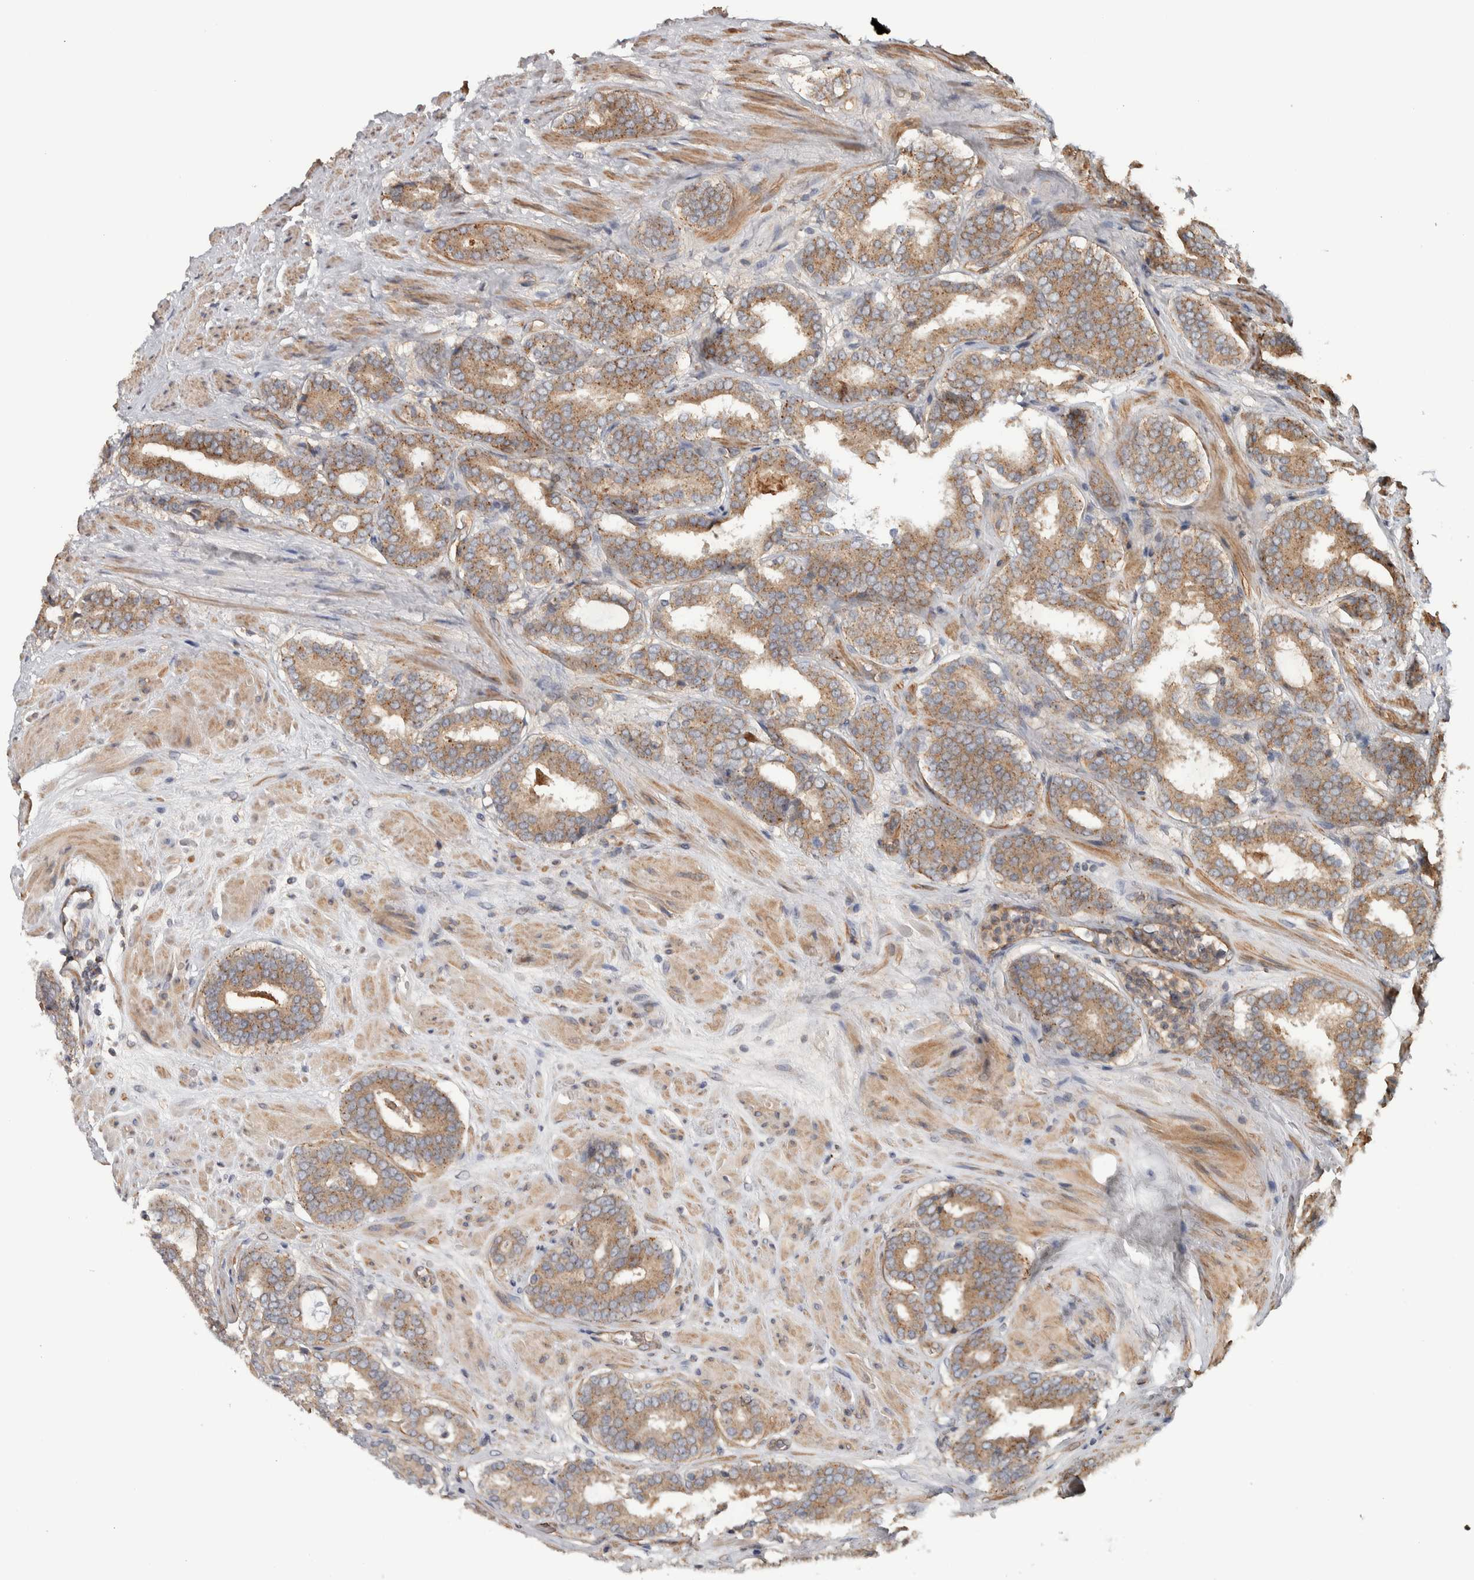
{"staining": {"intensity": "moderate", "quantity": ">75%", "location": "cytoplasmic/membranous"}, "tissue": "prostate cancer", "cell_type": "Tumor cells", "image_type": "cancer", "snomed": [{"axis": "morphology", "description": "Adenocarcinoma, Low grade"}, {"axis": "topography", "description": "Prostate"}], "caption": "Immunohistochemistry (DAB (3,3'-diaminobenzidine)) staining of low-grade adenocarcinoma (prostate) shows moderate cytoplasmic/membranous protein expression in about >75% of tumor cells. (Brightfield microscopy of DAB IHC at high magnification).", "gene": "CHMP4C", "patient": {"sex": "male", "age": 69}}